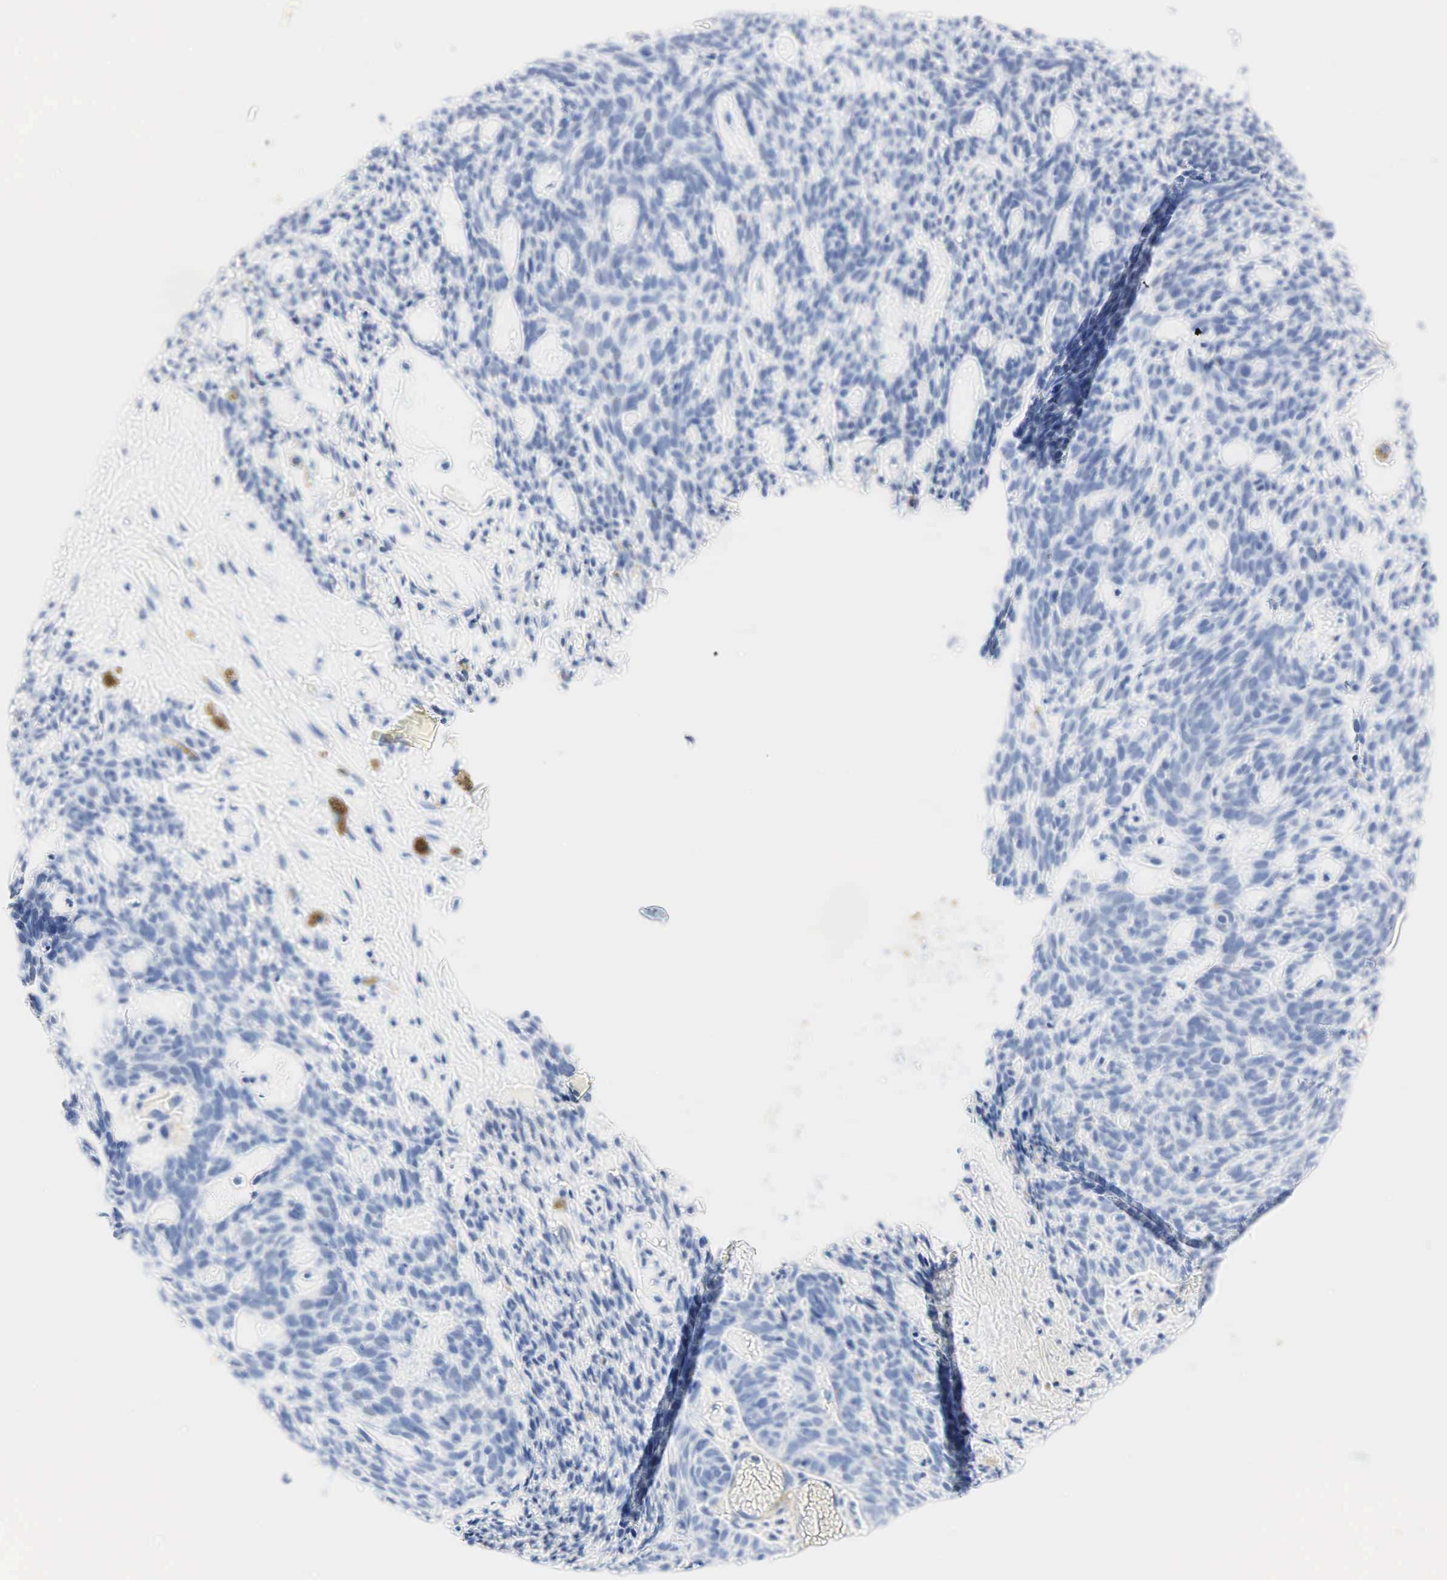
{"staining": {"intensity": "negative", "quantity": "none", "location": "none"}, "tissue": "skin cancer", "cell_type": "Tumor cells", "image_type": "cancer", "snomed": [{"axis": "morphology", "description": "Normal tissue, NOS"}, {"axis": "morphology", "description": "Basal cell carcinoma"}, {"axis": "topography", "description": "Skin"}], "caption": "Immunohistochemical staining of skin basal cell carcinoma shows no significant positivity in tumor cells.", "gene": "ACTA1", "patient": {"sex": "male", "age": 74}}